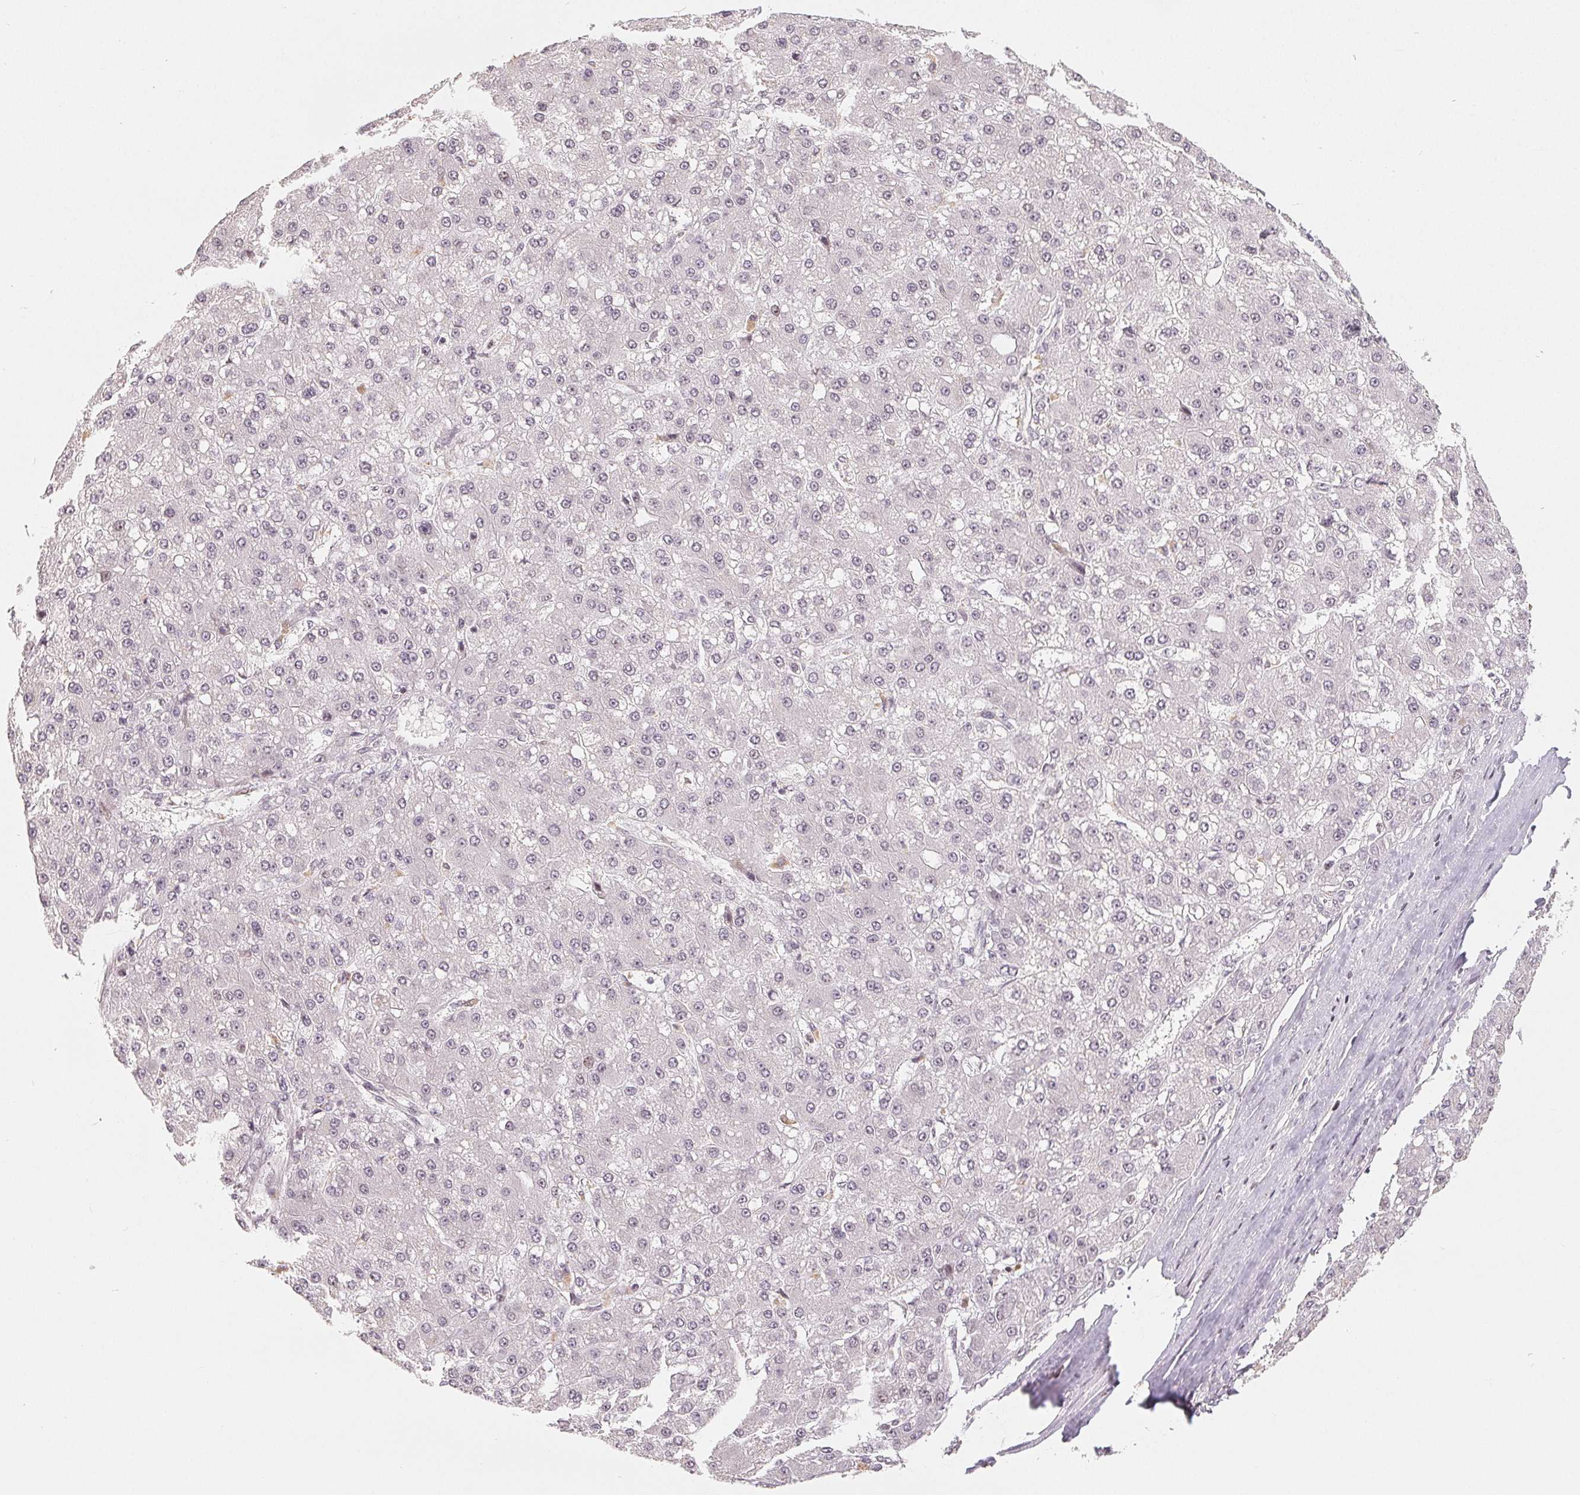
{"staining": {"intensity": "negative", "quantity": "none", "location": "none"}, "tissue": "liver cancer", "cell_type": "Tumor cells", "image_type": "cancer", "snomed": [{"axis": "morphology", "description": "Carcinoma, Hepatocellular, NOS"}, {"axis": "topography", "description": "Liver"}], "caption": "The immunohistochemistry (IHC) micrograph has no significant positivity in tumor cells of liver cancer (hepatocellular carcinoma) tissue. (DAB immunohistochemistry visualized using brightfield microscopy, high magnification).", "gene": "CCDC138", "patient": {"sex": "male", "age": 67}}